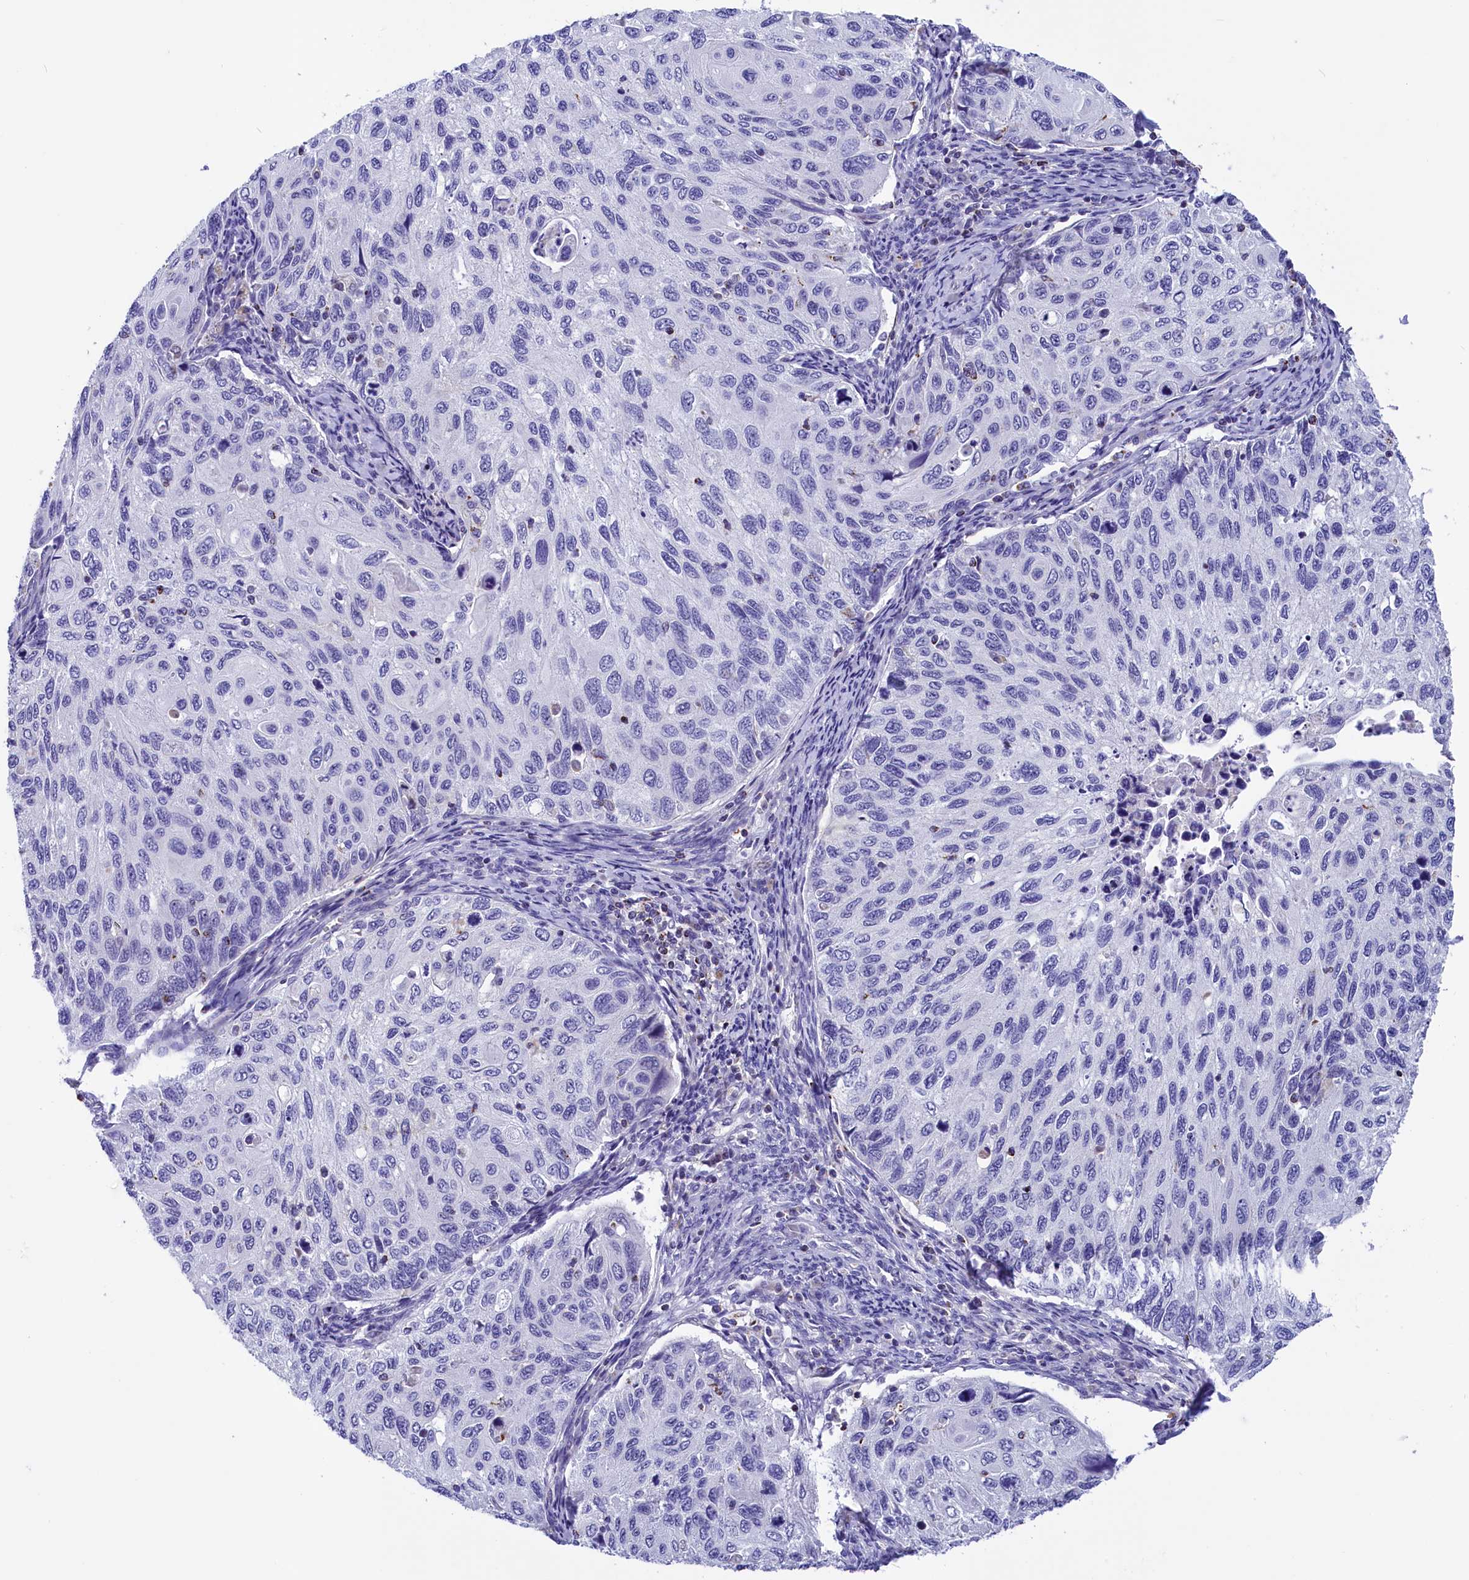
{"staining": {"intensity": "negative", "quantity": "none", "location": "none"}, "tissue": "cervical cancer", "cell_type": "Tumor cells", "image_type": "cancer", "snomed": [{"axis": "morphology", "description": "Squamous cell carcinoma, NOS"}, {"axis": "topography", "description": "Cervix"}], "caption": "This histopathology image is of cervical cancer (squamous cell carcinoma) stained with IHC to label a protein in brown with the nuclei are counter-stained blue. There is no expression in tumor cells.", "gene": "ABAT", "patient": {"sex": "female", "age": 70}}